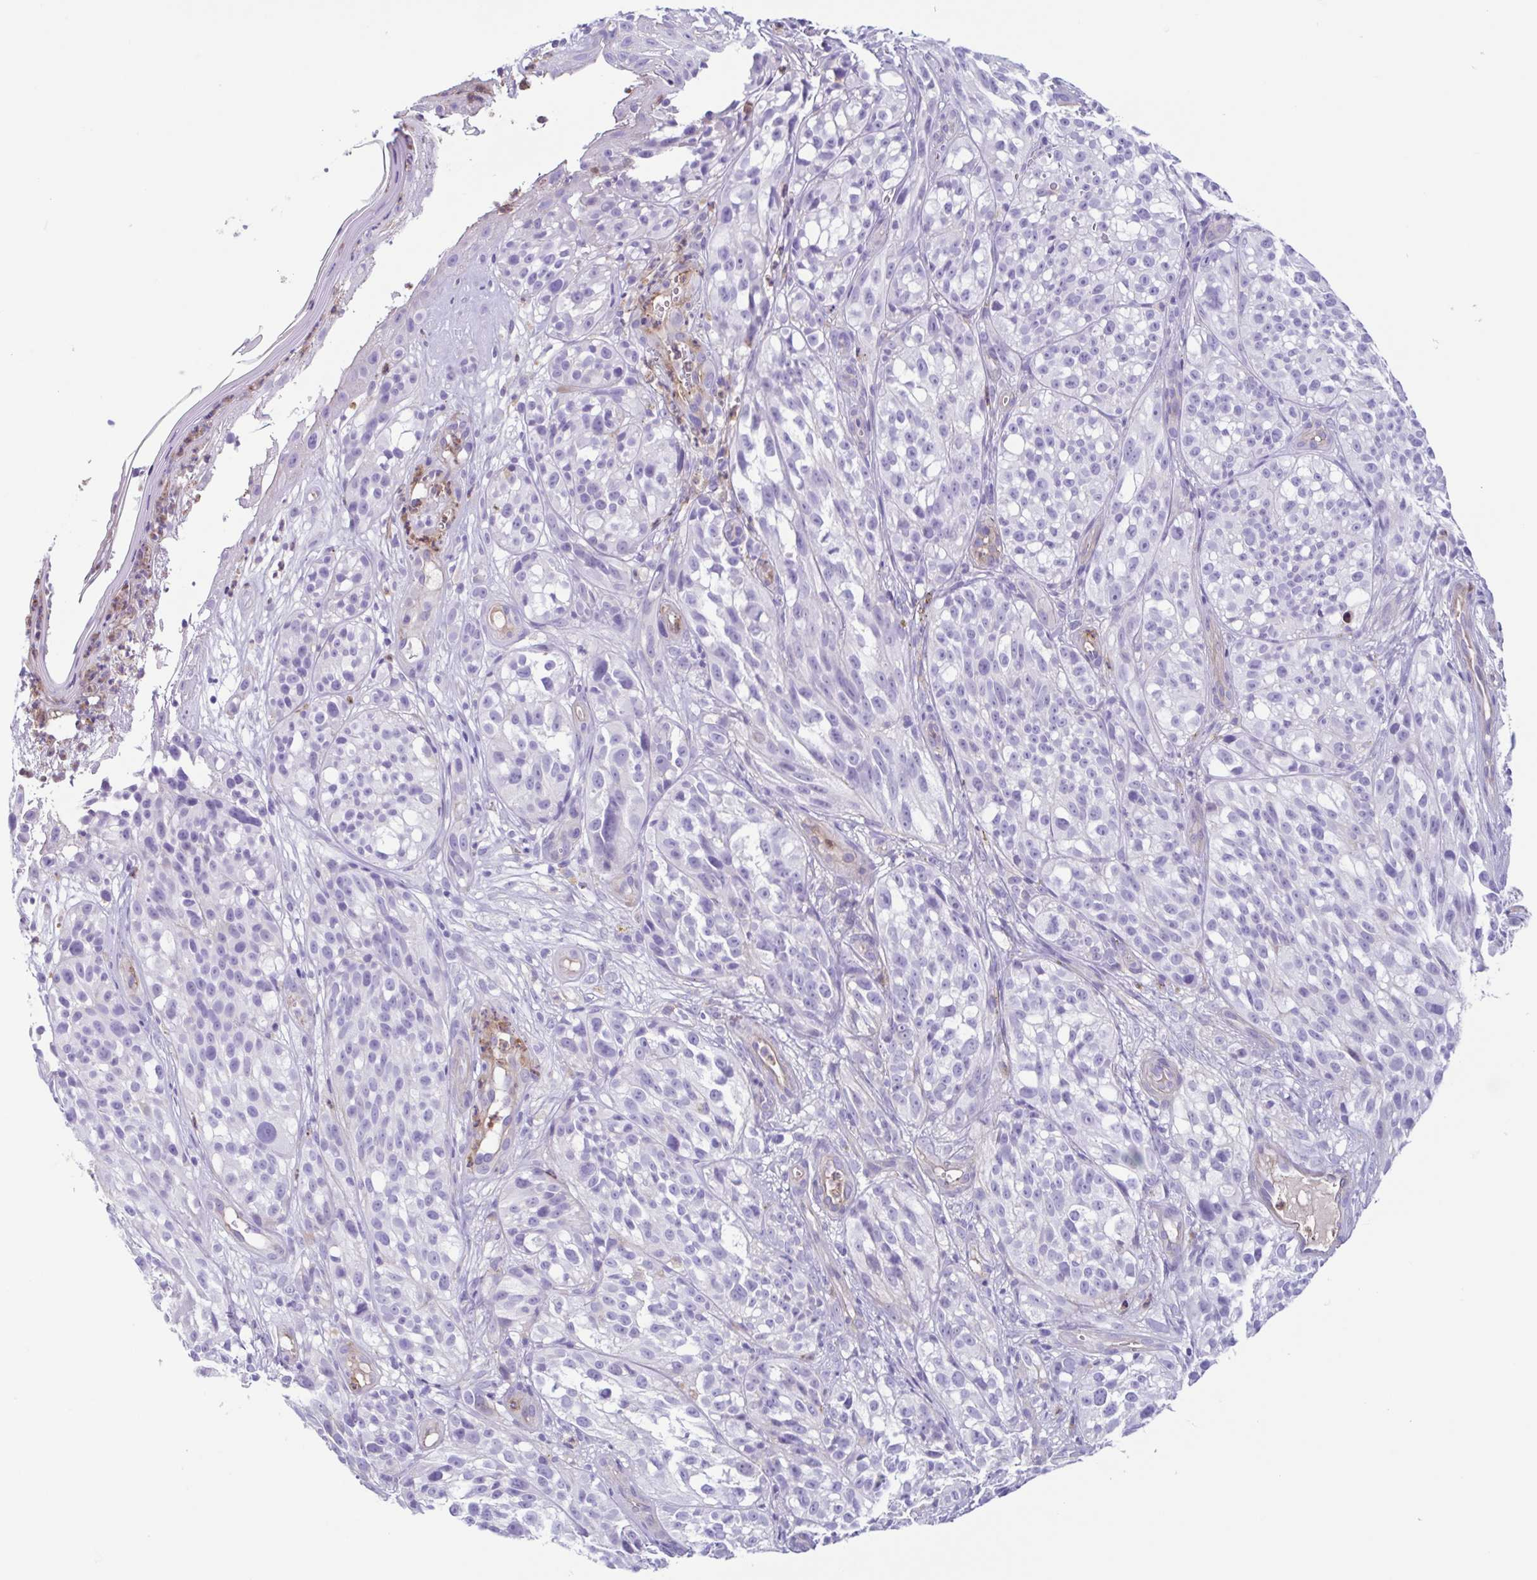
{"staining": {"intensity": "negative", "quantity": "none", "location": "none"}, "tissue": "melanoma", "cell_type": "Tumor cells", "image_type": "cancer", "snomed": [{"axis": "morphology", "description": "Malignant melanoma, NOS"}, {"axis": "topography", "description": "Skin"}], "caption": "DAB (3,3'-diaminobenzidine) immunohistochemical staining of human malignant melanoma shows no significant staining in tumor cells.", "gene": "CYP11B1", "patient": {"sex": "female", "age": 85}}